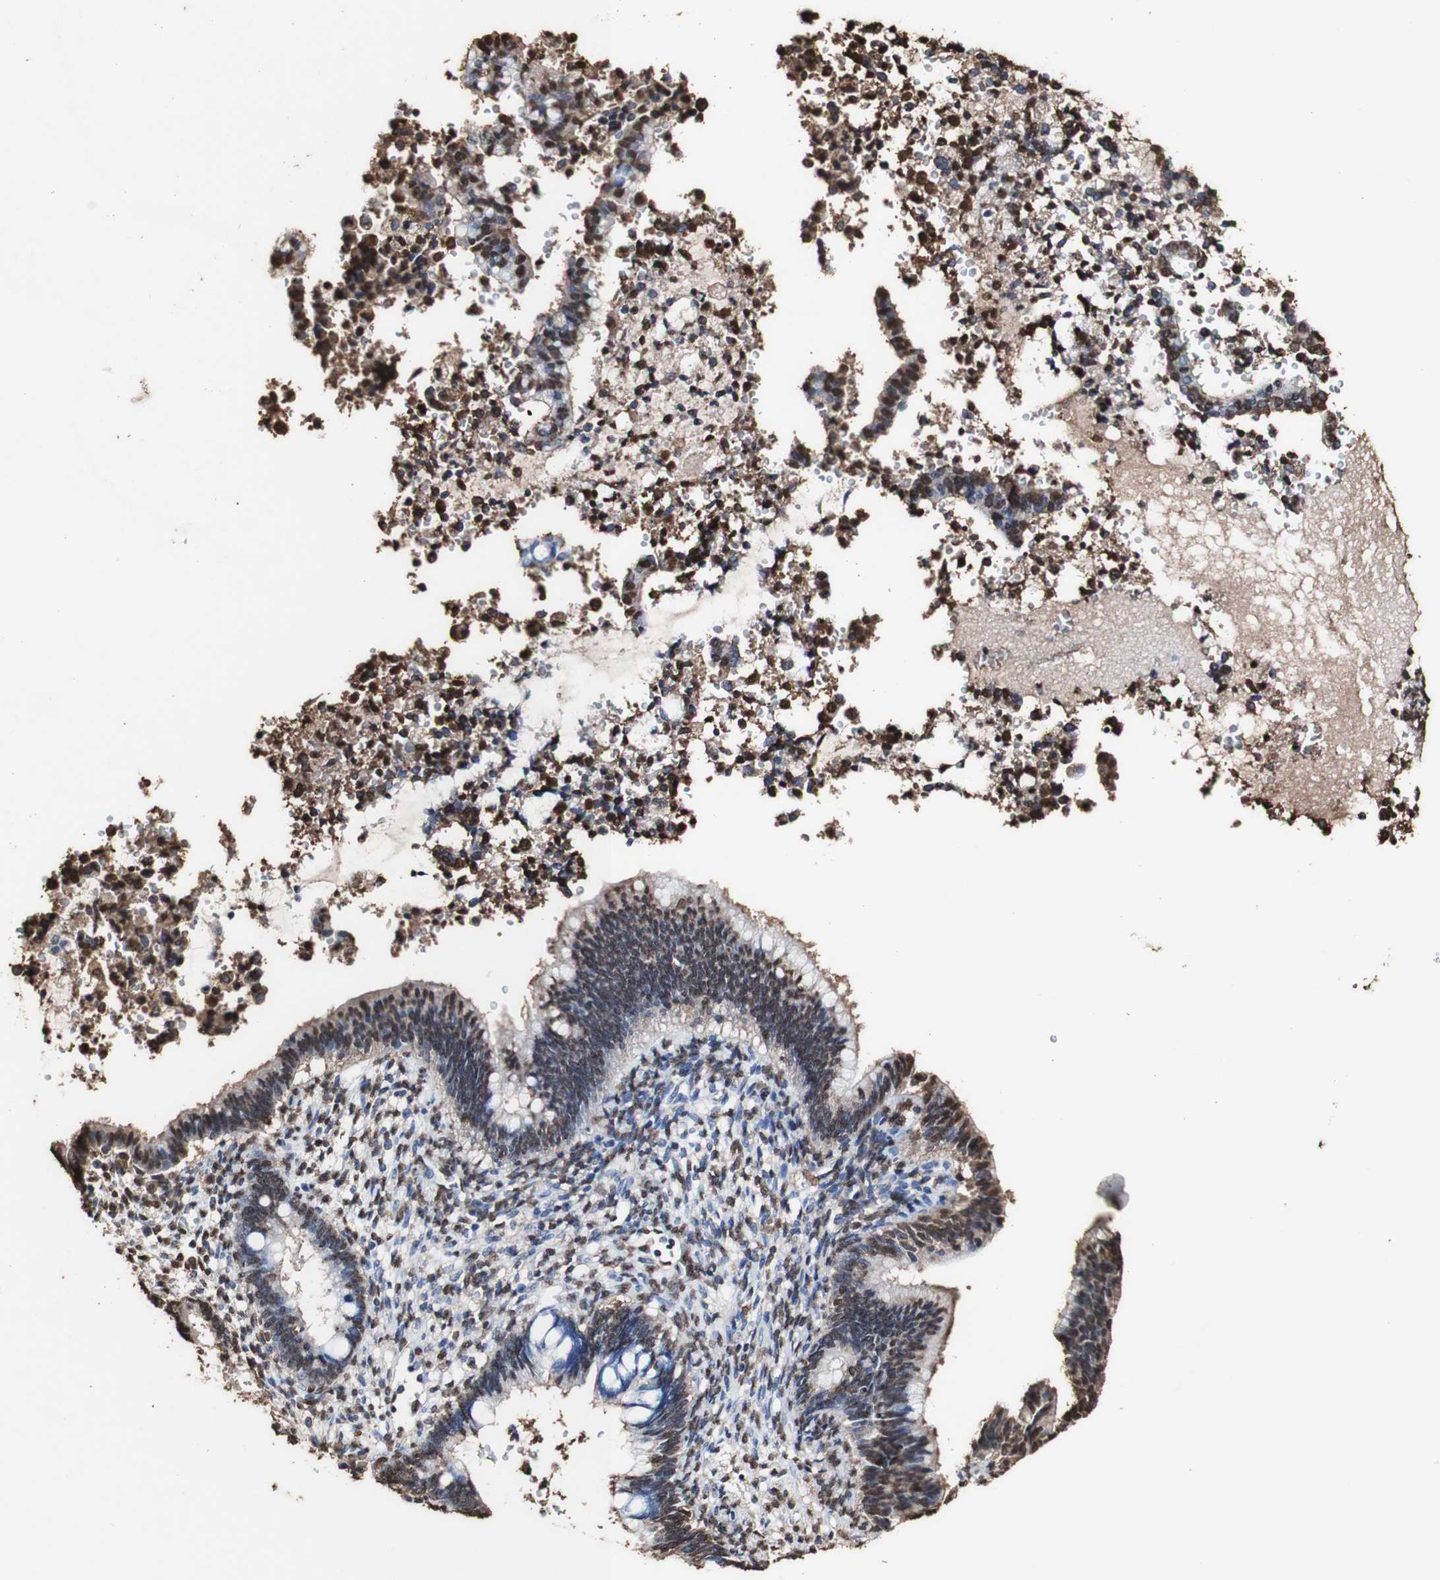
{"staining": {"intensity": "strong", "quantity": "25%-75%", "location": "cytoplasmic/membranous,nuclear"}, "tissue": "cervical cancer", "cell_type": "Tumor cells", "image_type": "cancer", "snomed": [{"axis": "morphology", "description": "Adenocarcinoma, NOS"}, {"axis": "topography", "description": "Cervix"}], "caption": "About 25%-75% of tumor cells in human cervical cancer show strong cytoplasmic/membranous and nuclear protein expression as visualized by brown immunohistochemical staining.", "gene": "PIDD1", "patient": {"sex": "female", "age": 44}}